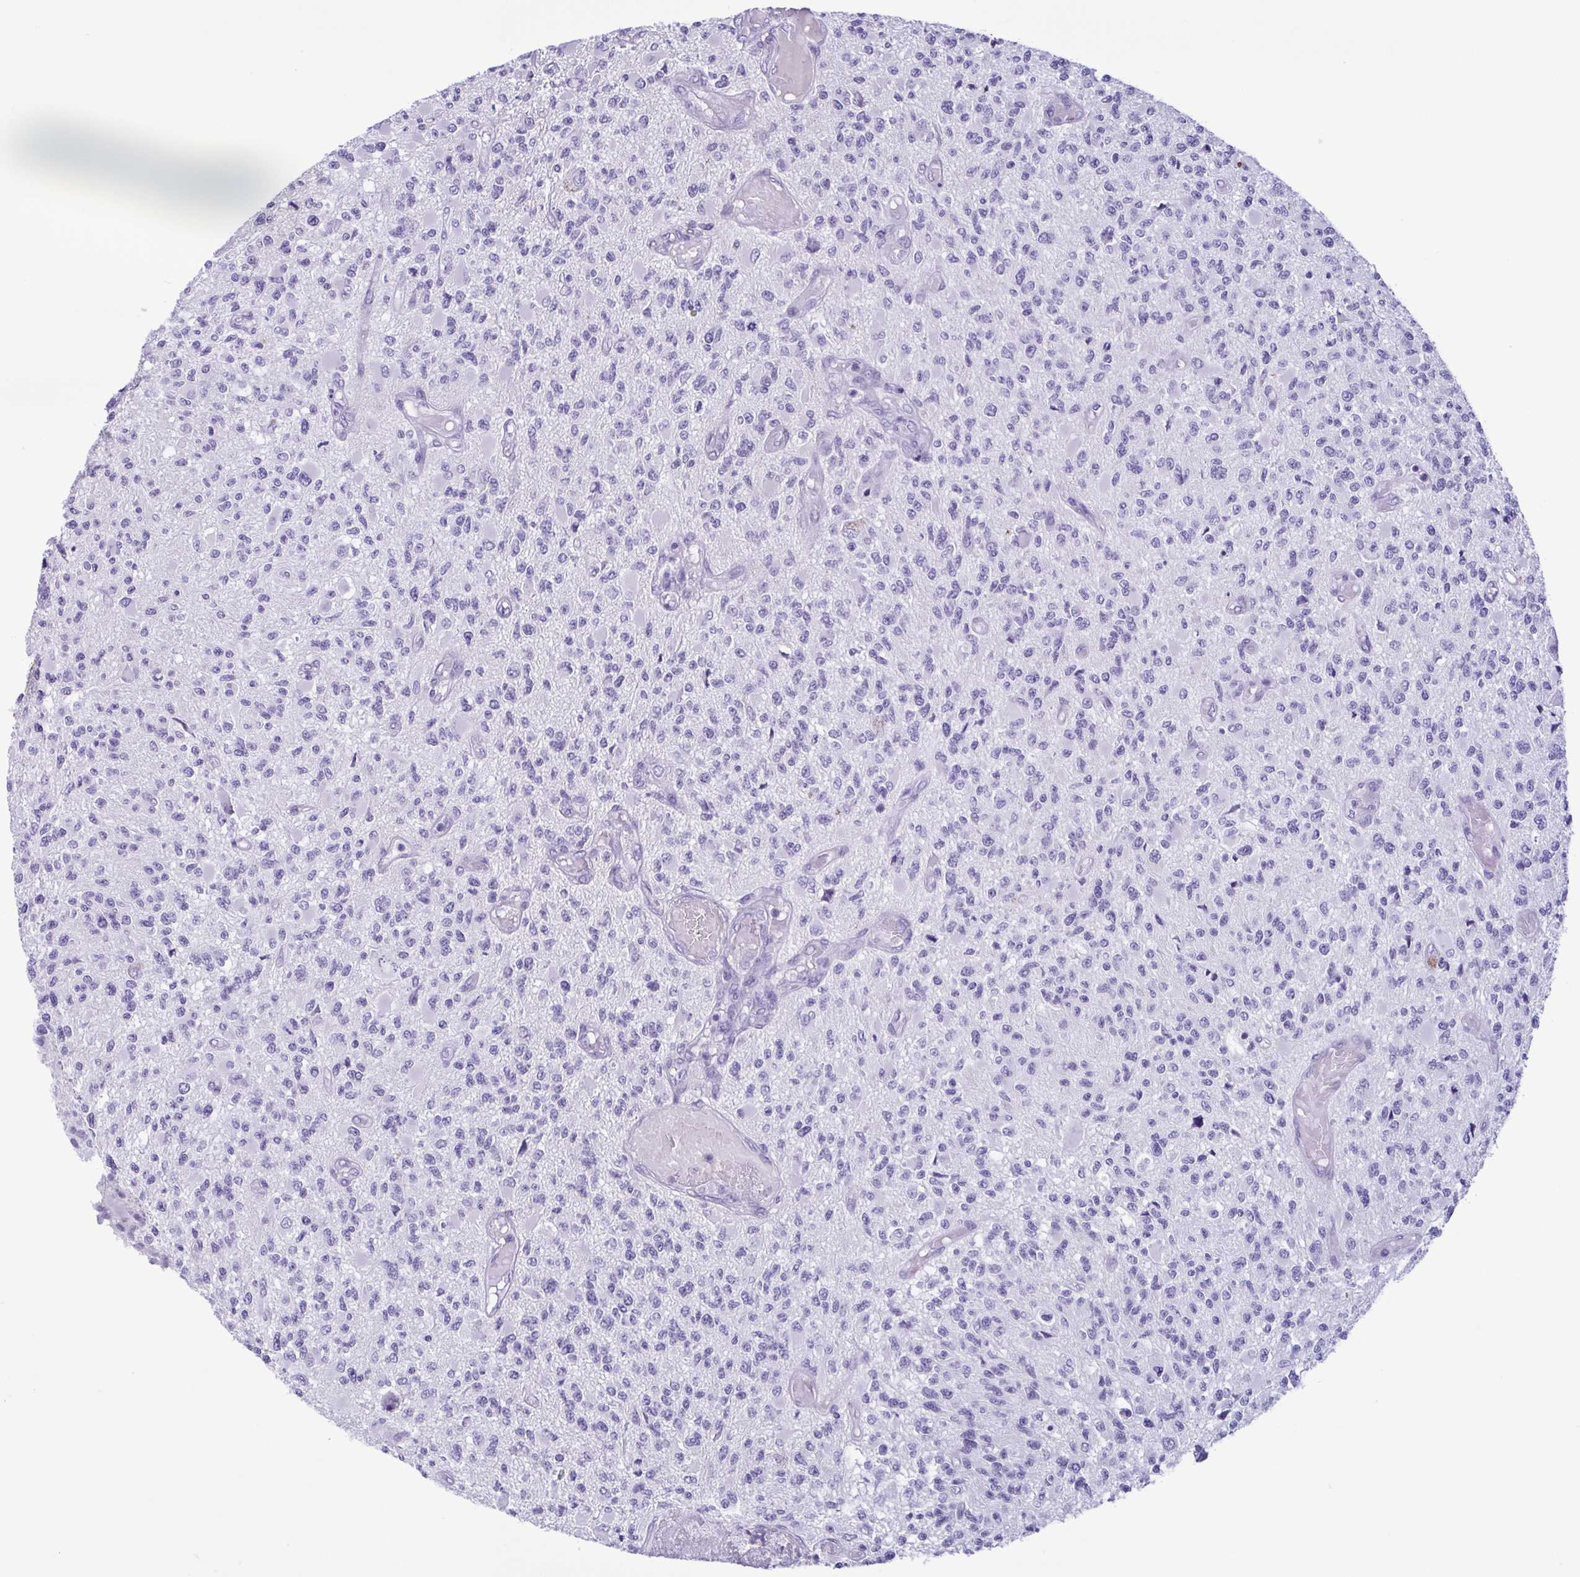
{"staining": {"intensity": "negative", "quantity": "none", "location": "none"}, "tissue": "glioma", "cell_type": "Tumor cells", "image_type": "cancer", "snomed": [{"axis": "morphology", "description": "Glioma, malignant, High grade"}, {"axis": "topography", "description": "Brain"}], "caption": "High-grade glioma (malignant) was stained to show a protein in brown. There is no significant positivity in tumor cells.", "gene": "LTF", "patient": {"sex": "female", "age": 63}}